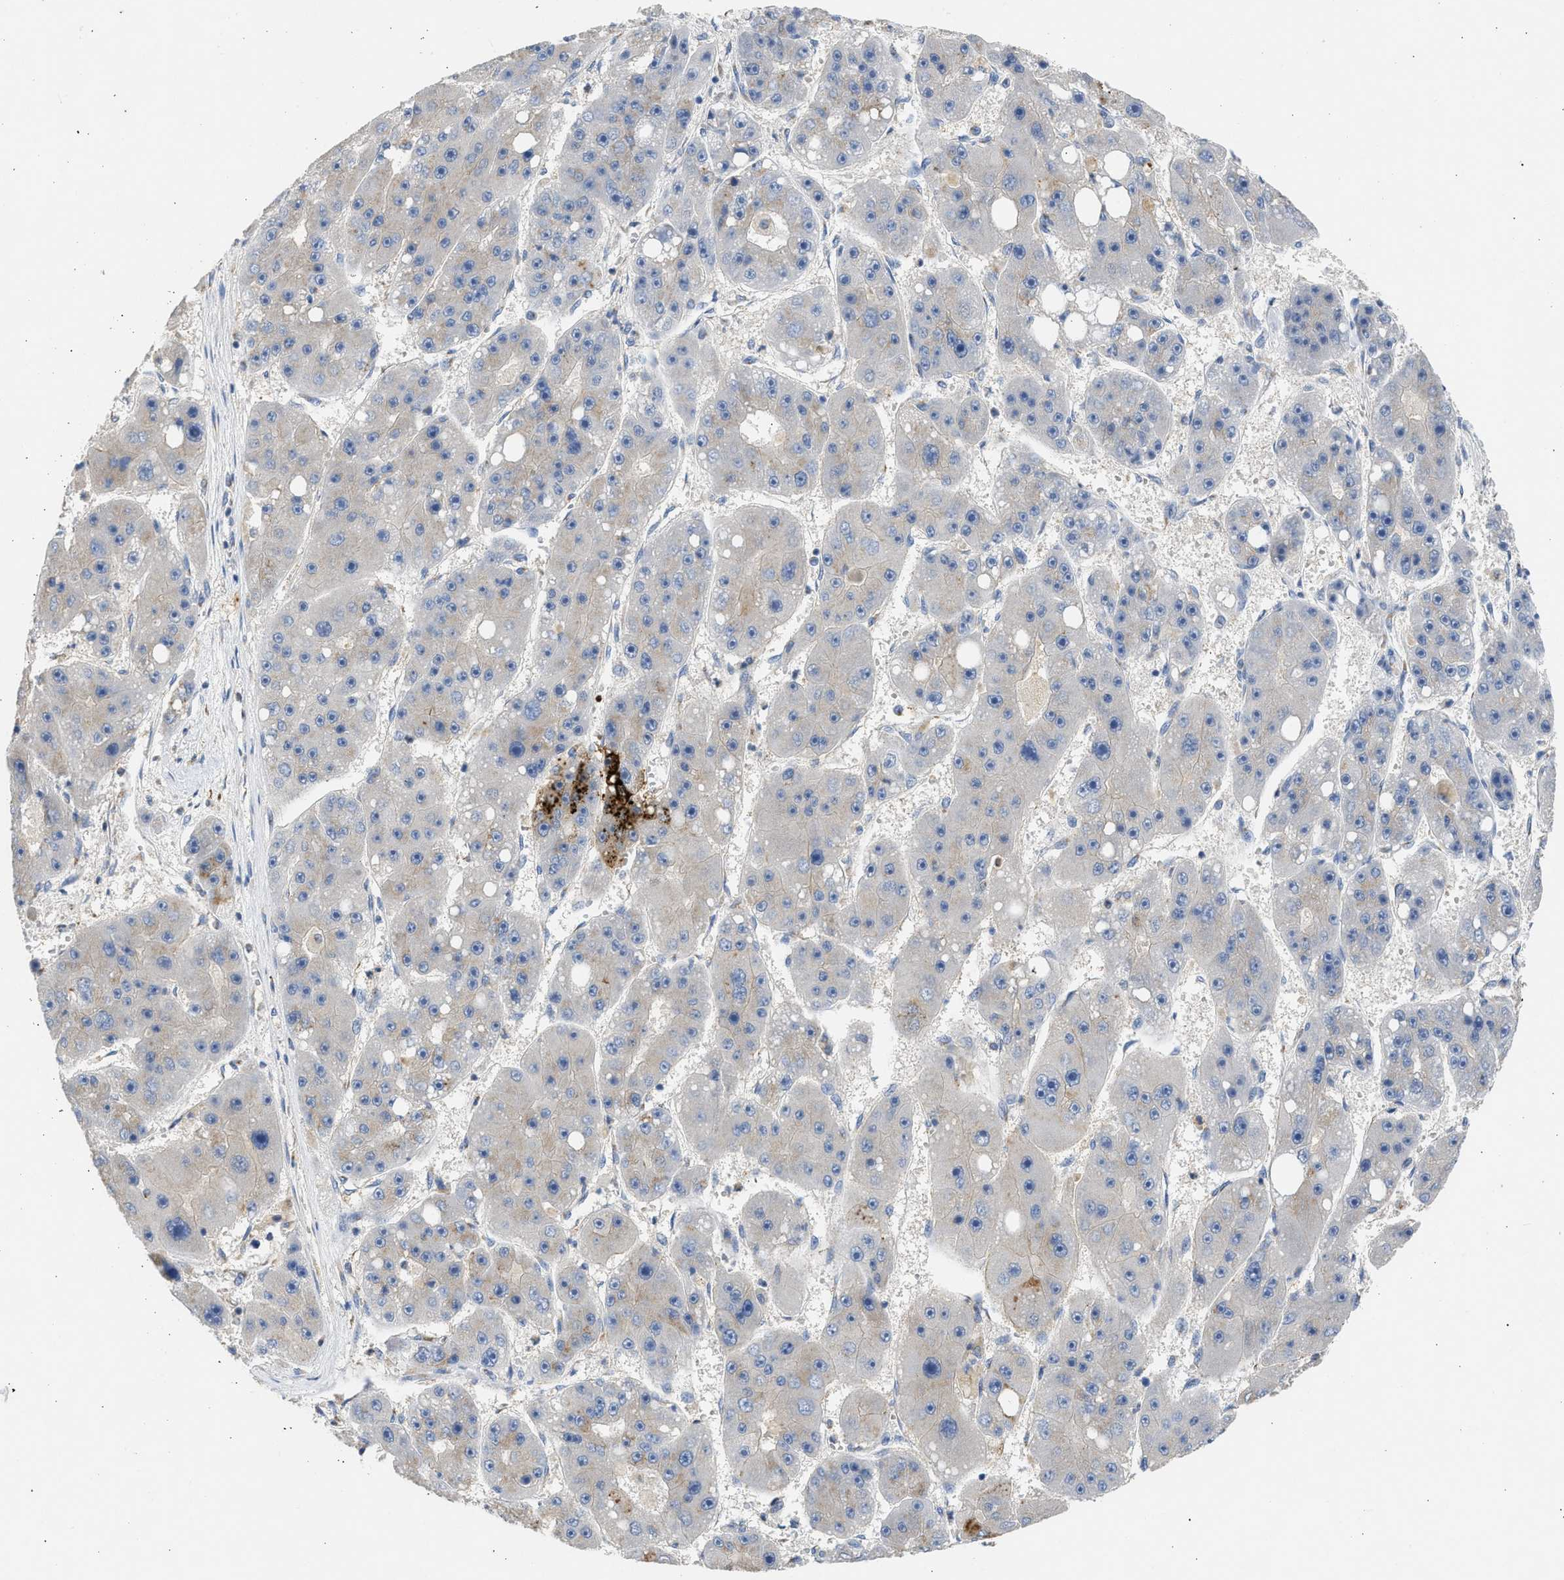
{"staining": {"intensity": "negative", "quantity": "none", "location": "none"}, "tissue": "liver cancer", "cell_type": "Tumor cells", "image_type": "cancer", "snomed": [{"axis": "morphology", "description": "Carcinoma, Hepatocellular, NOS"}, {"axis": "topography", "description": "Liver"}], "caption": "There is no significant positivity in tumor cells of liver hepatocellular carcinoma. Brightfield microscopy of immunohistochemistry (IHC) stained with DAB (brown) and hematoxylin (blue), captured at high magnification.", "gene": "IPO8", "patient": {"sex": "female", "age": 61}}